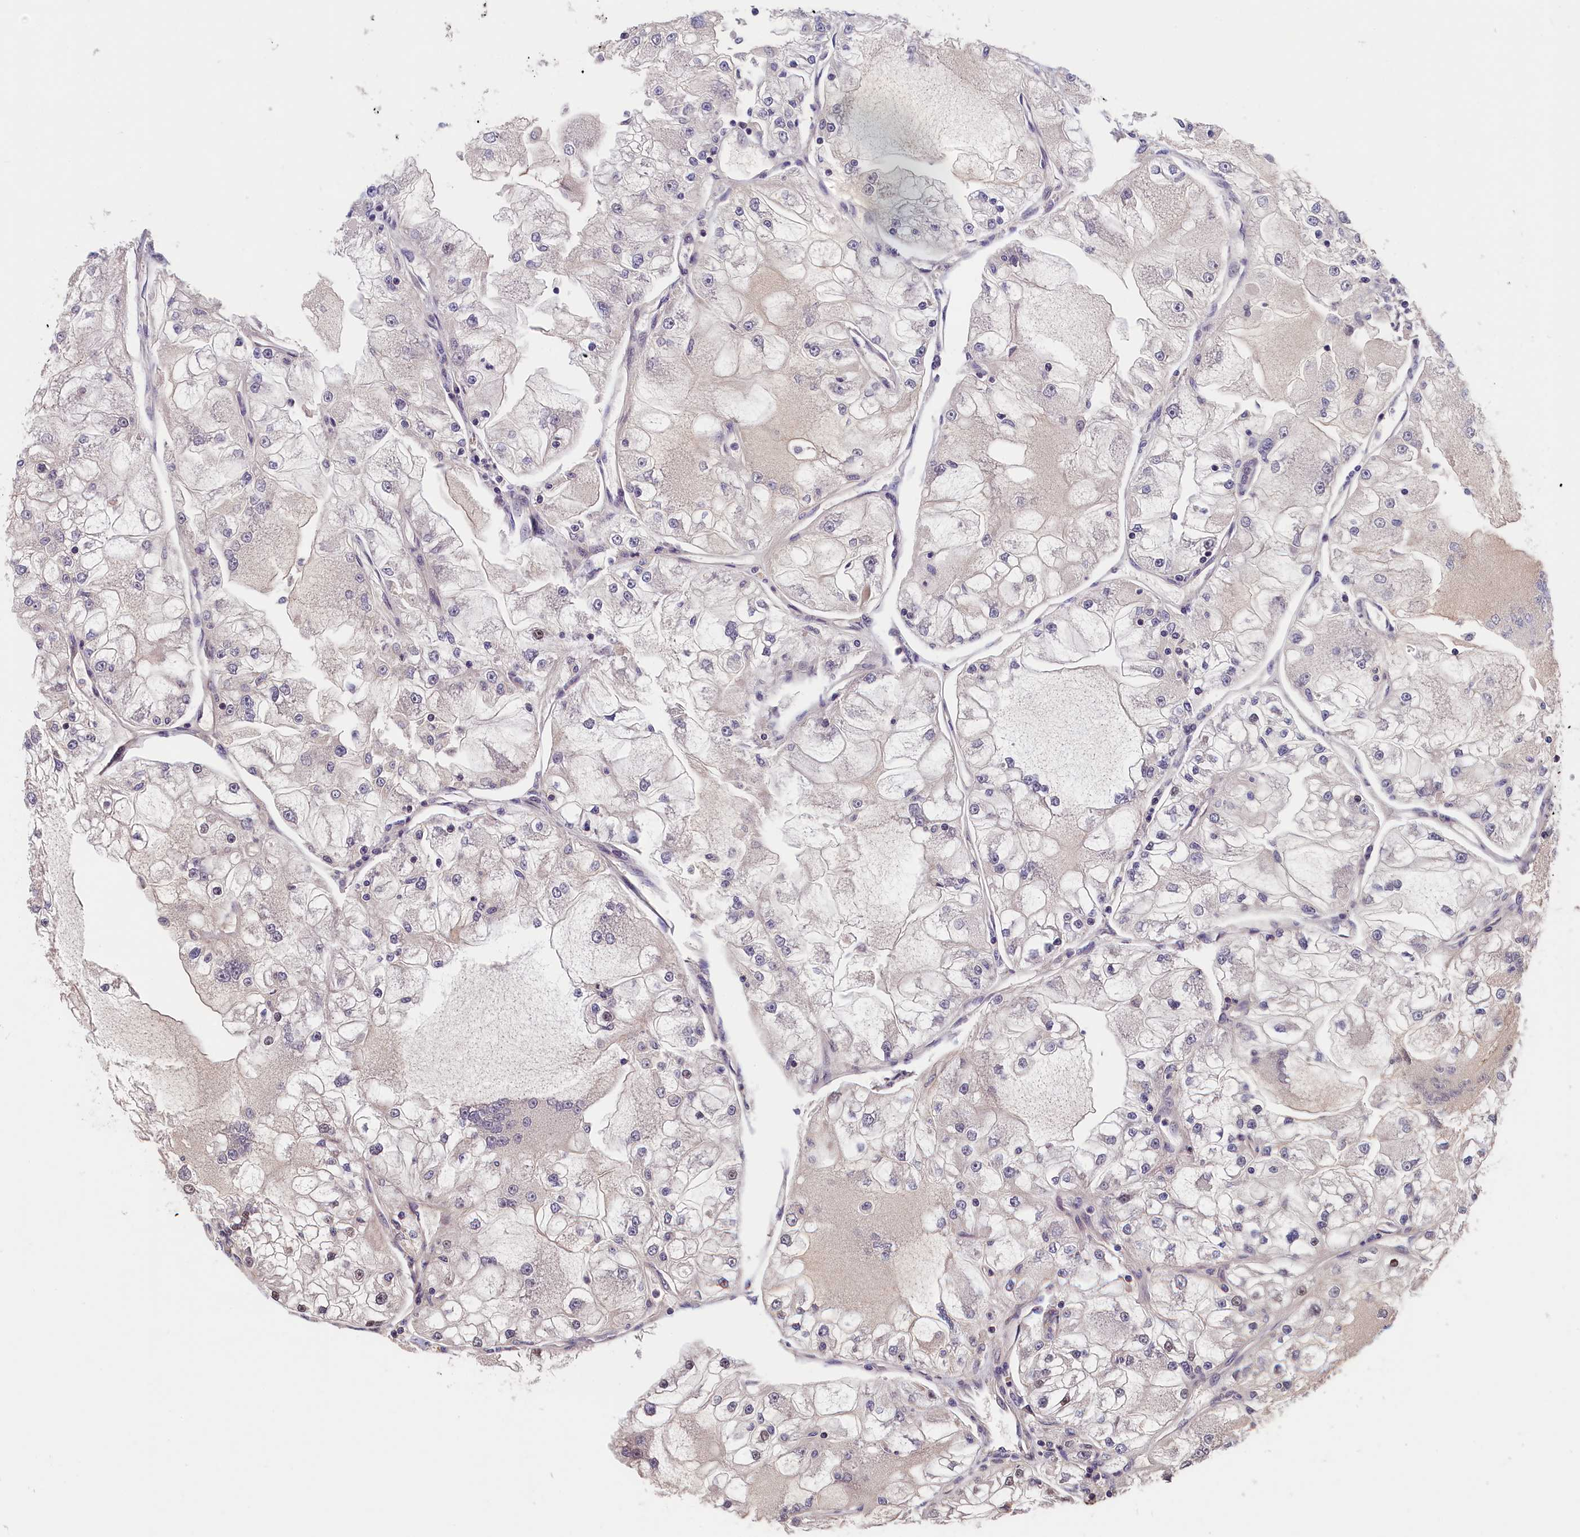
{"staining": {"intensity": "negative", "quantity": "none", "location": "none"}, "tissue": "renal cancer", "cell_type": "Tumor cells", "image_type": "cancer", "snomed": [{"axis": "morphology", "description": "Adenocarcinoma, NOS"}, {"axis": "topography", "description": "Kidney"}], "caption": "Immunohistochemical staining of human adenocarcinoma (renal) shows no significant expression in tumor cells. (DAB immunohistochemistry (IHC), high magnification).", "gene": "TMEM116", "patient": {"sex": "female", "age": 72}}